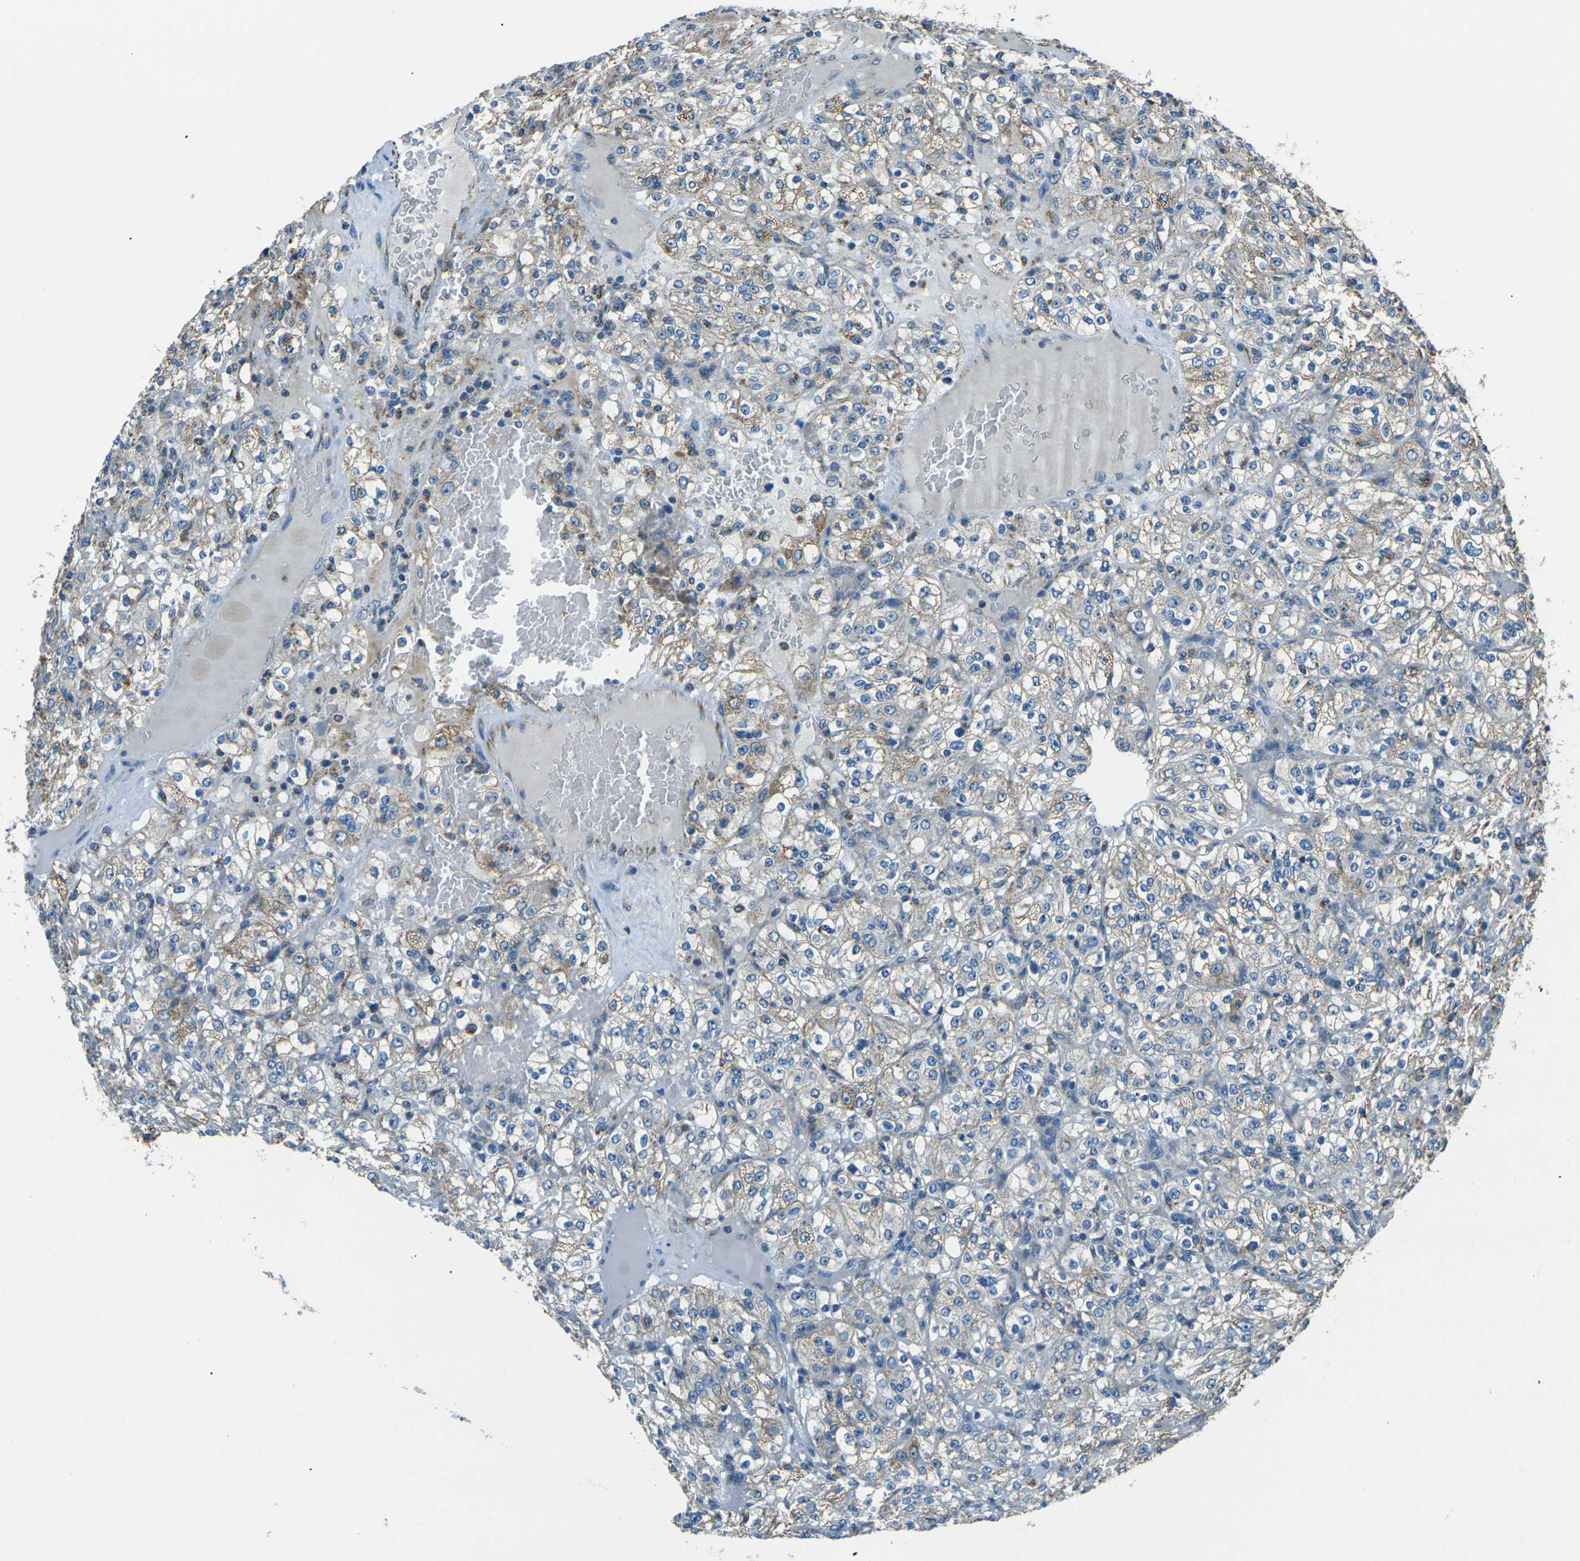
{"staining": {"intensity": "weak", "quantity": ">75%", "location": "cytoplasmic/membranous"}, "tissue": "renal cancer", "cell_type": "Tumor cells", "image_type": "cancer", "snomed": [{"axis": "morphology", "description": "Normal tissue, NOS"}, {"axis": "morphology", "description": "Adenocarcinoma, NOS"}, {"axis": "topography", "description": "Kidney"}], "caption": "Brown immunohistochemical staining in adenocarcinoma (renal) demonstrates weak cytoplasmic/membranous positivity in approximately >75% of tumor cells. (Stains: DAB (3,3'-diaminobenzidine) in brown, nuclei in blue, Microscopy: brightfield microscopy at high magnification).", "gene": "IRF3", "patient": {"sex": "female", "age": 72}}